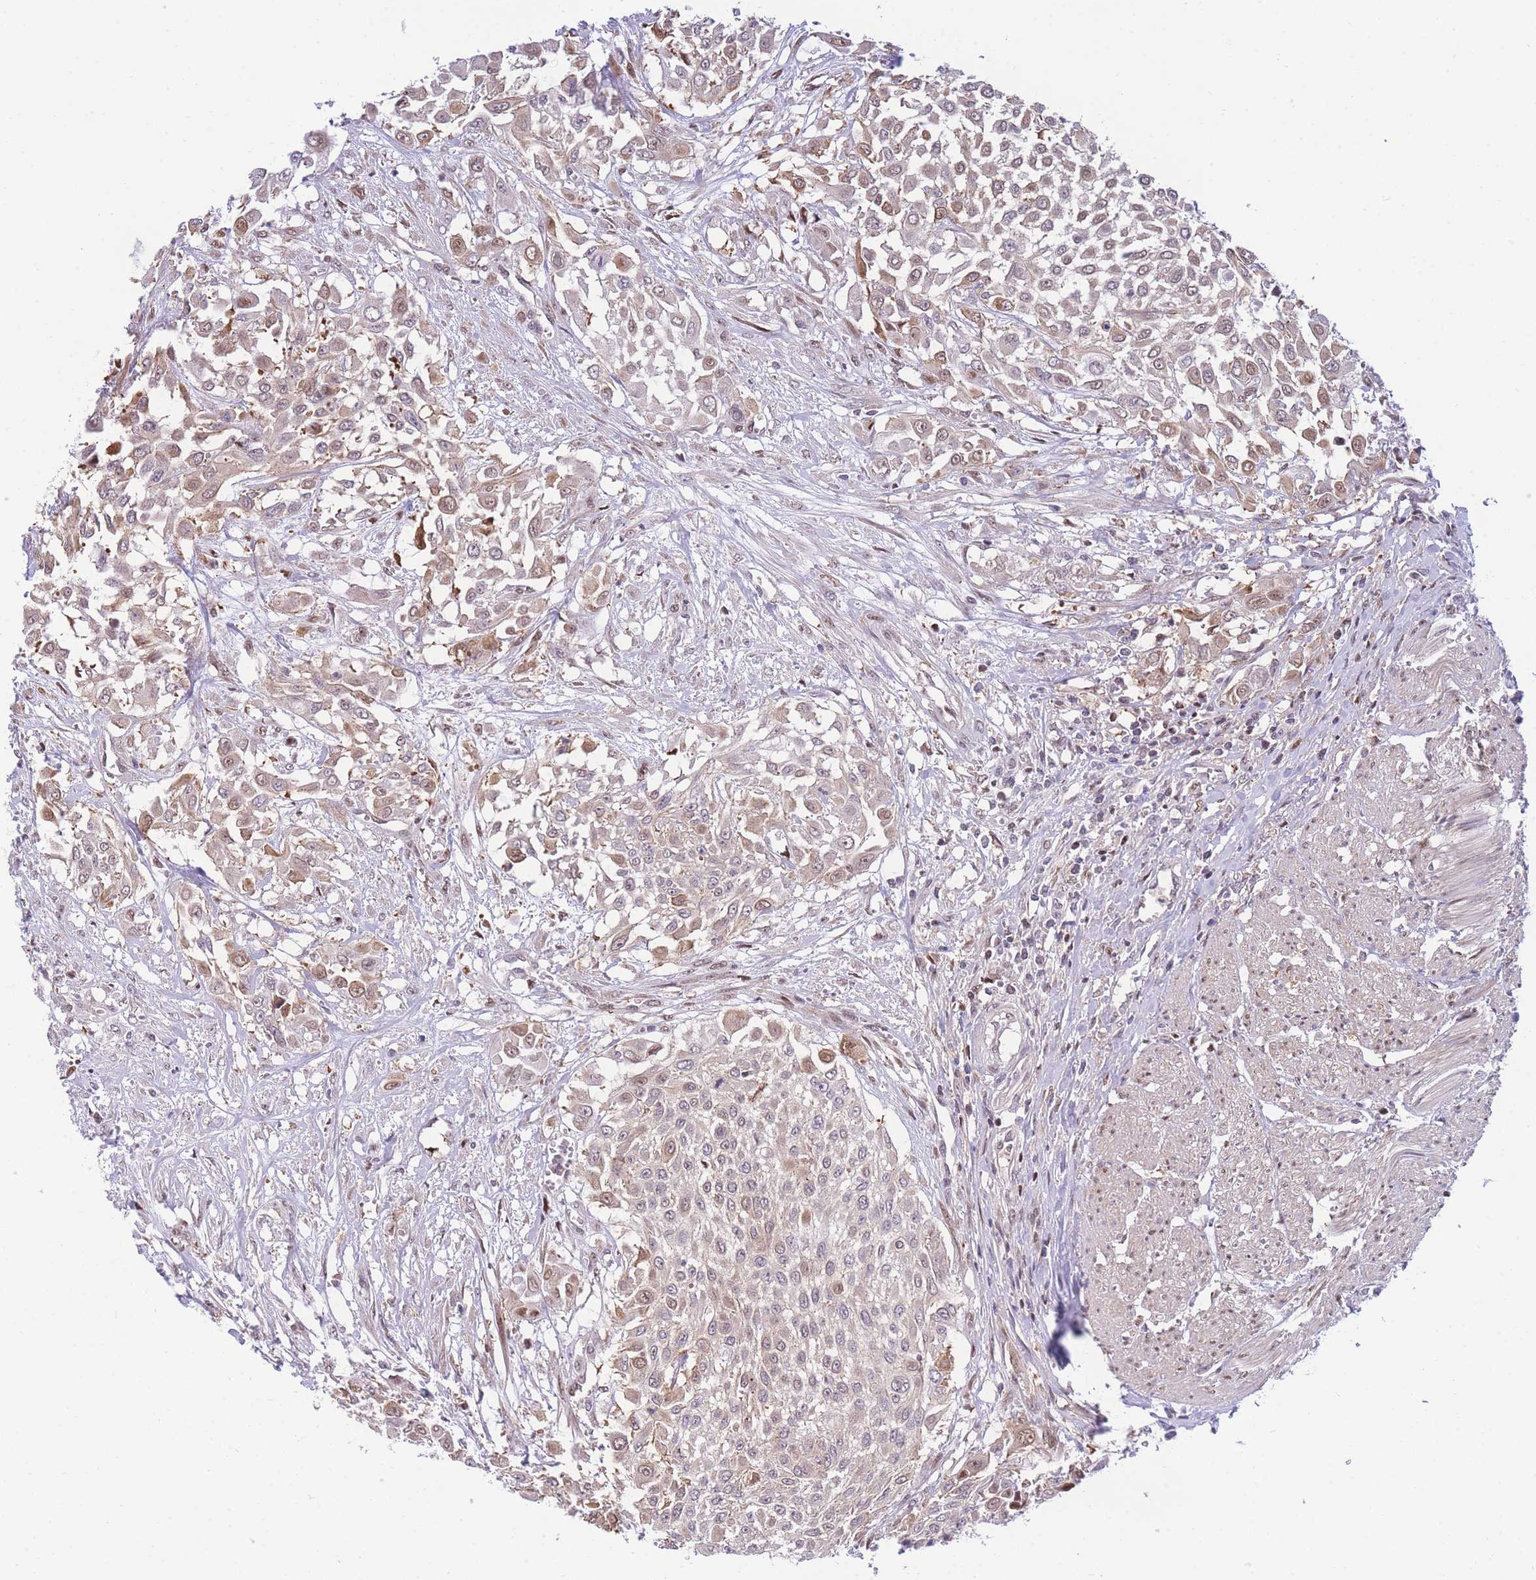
{"staining": {"intensity": "moderate", "quantity": "25%-75%", "location": "cytoplasmic/membranous,nuclear"}, "tissue": "urothelial cancer", "cell_type": "Tumor cells", "image_type": "cancer", "snomed": [{"axis": "morphology", "description": "Urothelial carcinoma, High grade"}, {"axis": "topography", "description": "Urinary bladder"}], "caption": "Tumor cells exhibit medium levels of moderate cytoplasmic/membranous and nuclear positivity in approximately 25%-75% of cells in urothelial cancer.", "gene": "CRACD", "patient": {"sex": "male", "age": 57}}